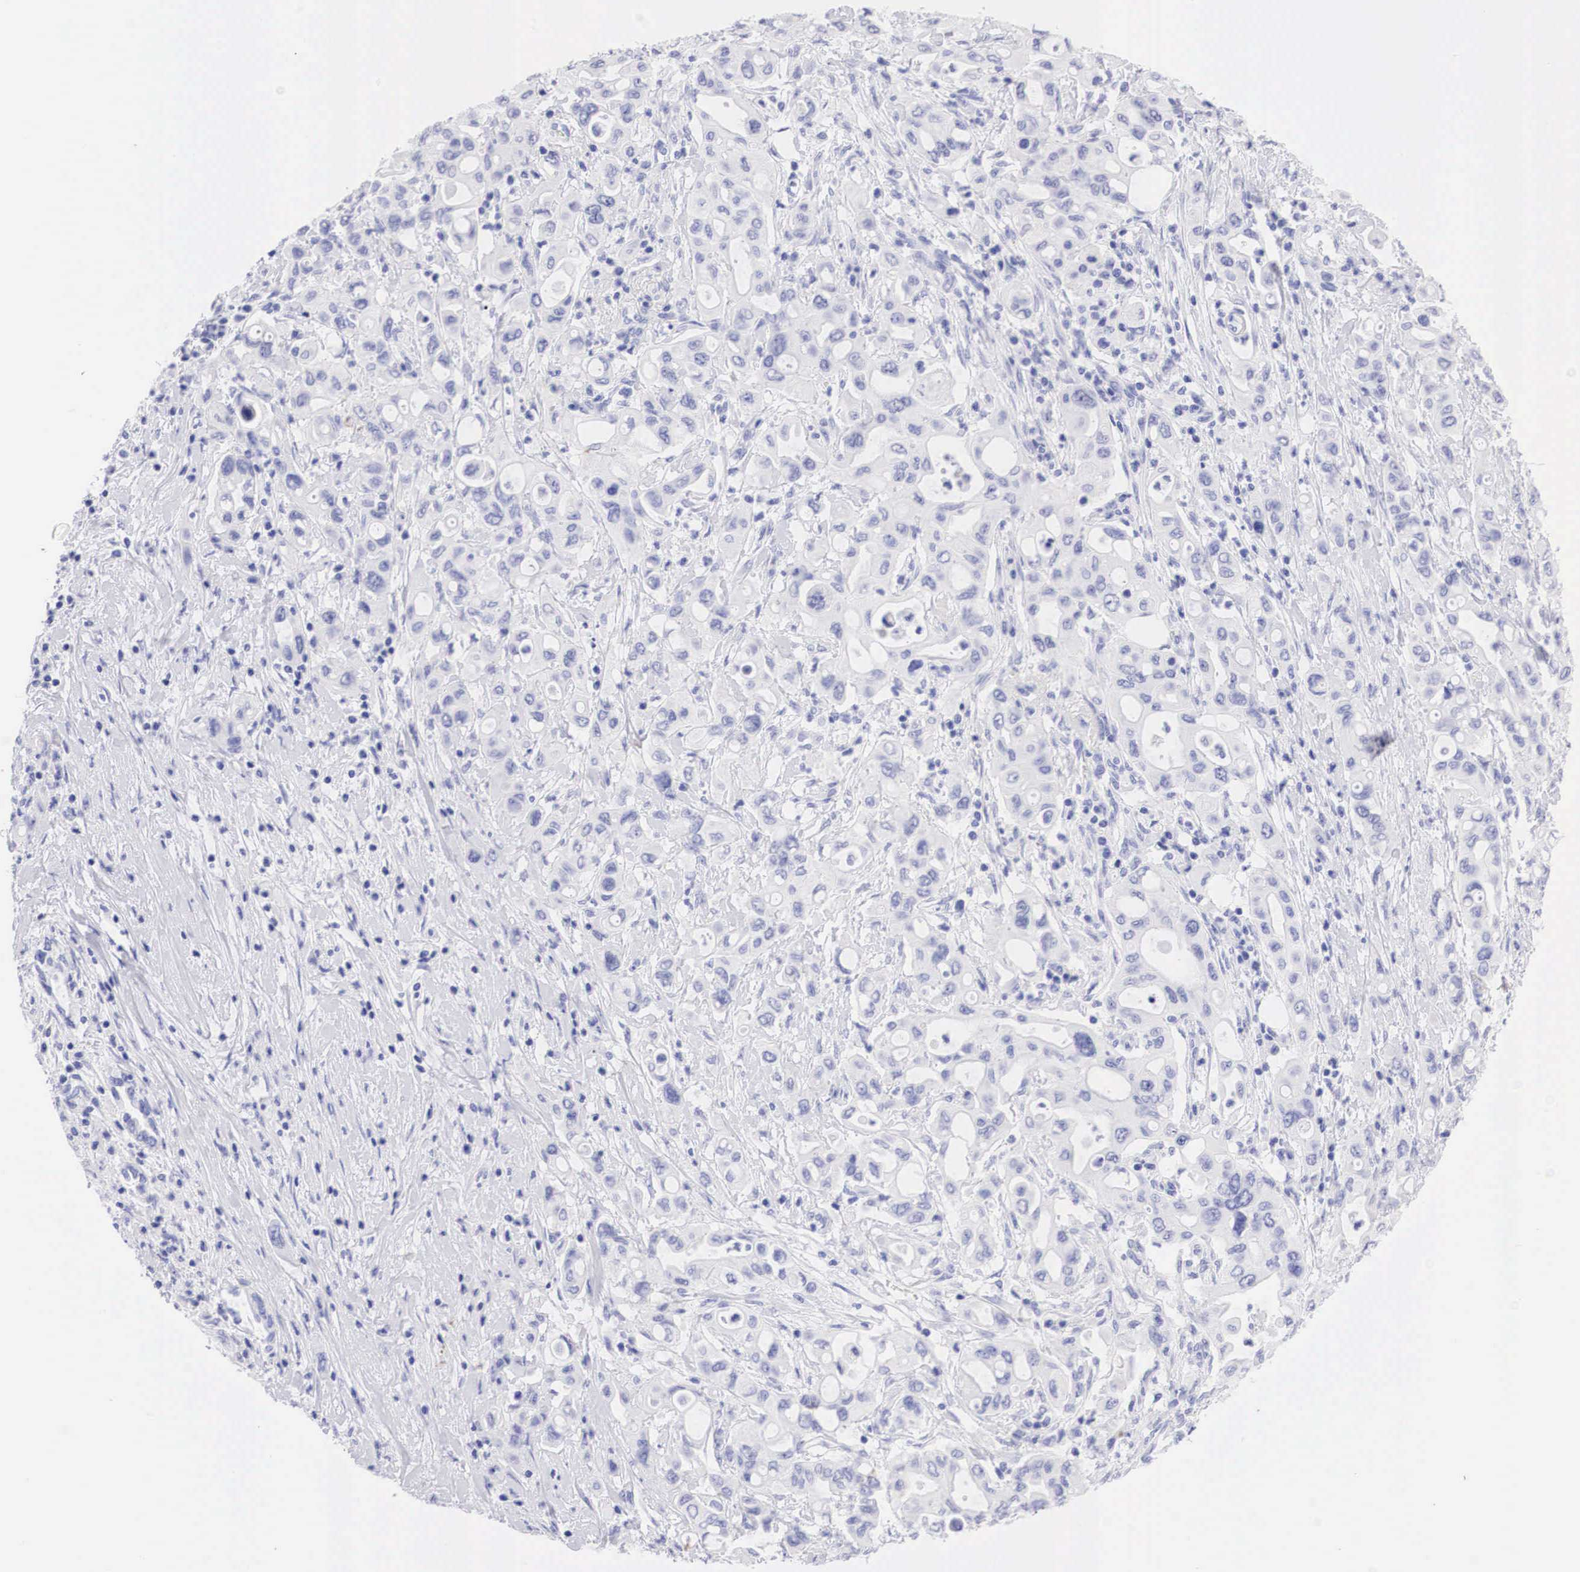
{"staining": {"intensity": "negative", "quantity": "none", "location": "none"}, "tissue": "pancreatic cancer", "cell_type": "Tumor cells", "image_type": "cancer", "snomed": [{"axis": "morphology", "description": "Adenocarcinoma, NOS"}, {"axis": "topography", "description": "Pancreas"}], "caption": "Immunohistochemistry (IHC) image of neoplastic tissue: adenocarcinoma (pancreatic) stained with DAB (3,3'-diaminobenzidine) exhibits no significant protein positivity in tumor cells.", "gene": "TYR", "patient": {"sex": "female", "age": 57}}